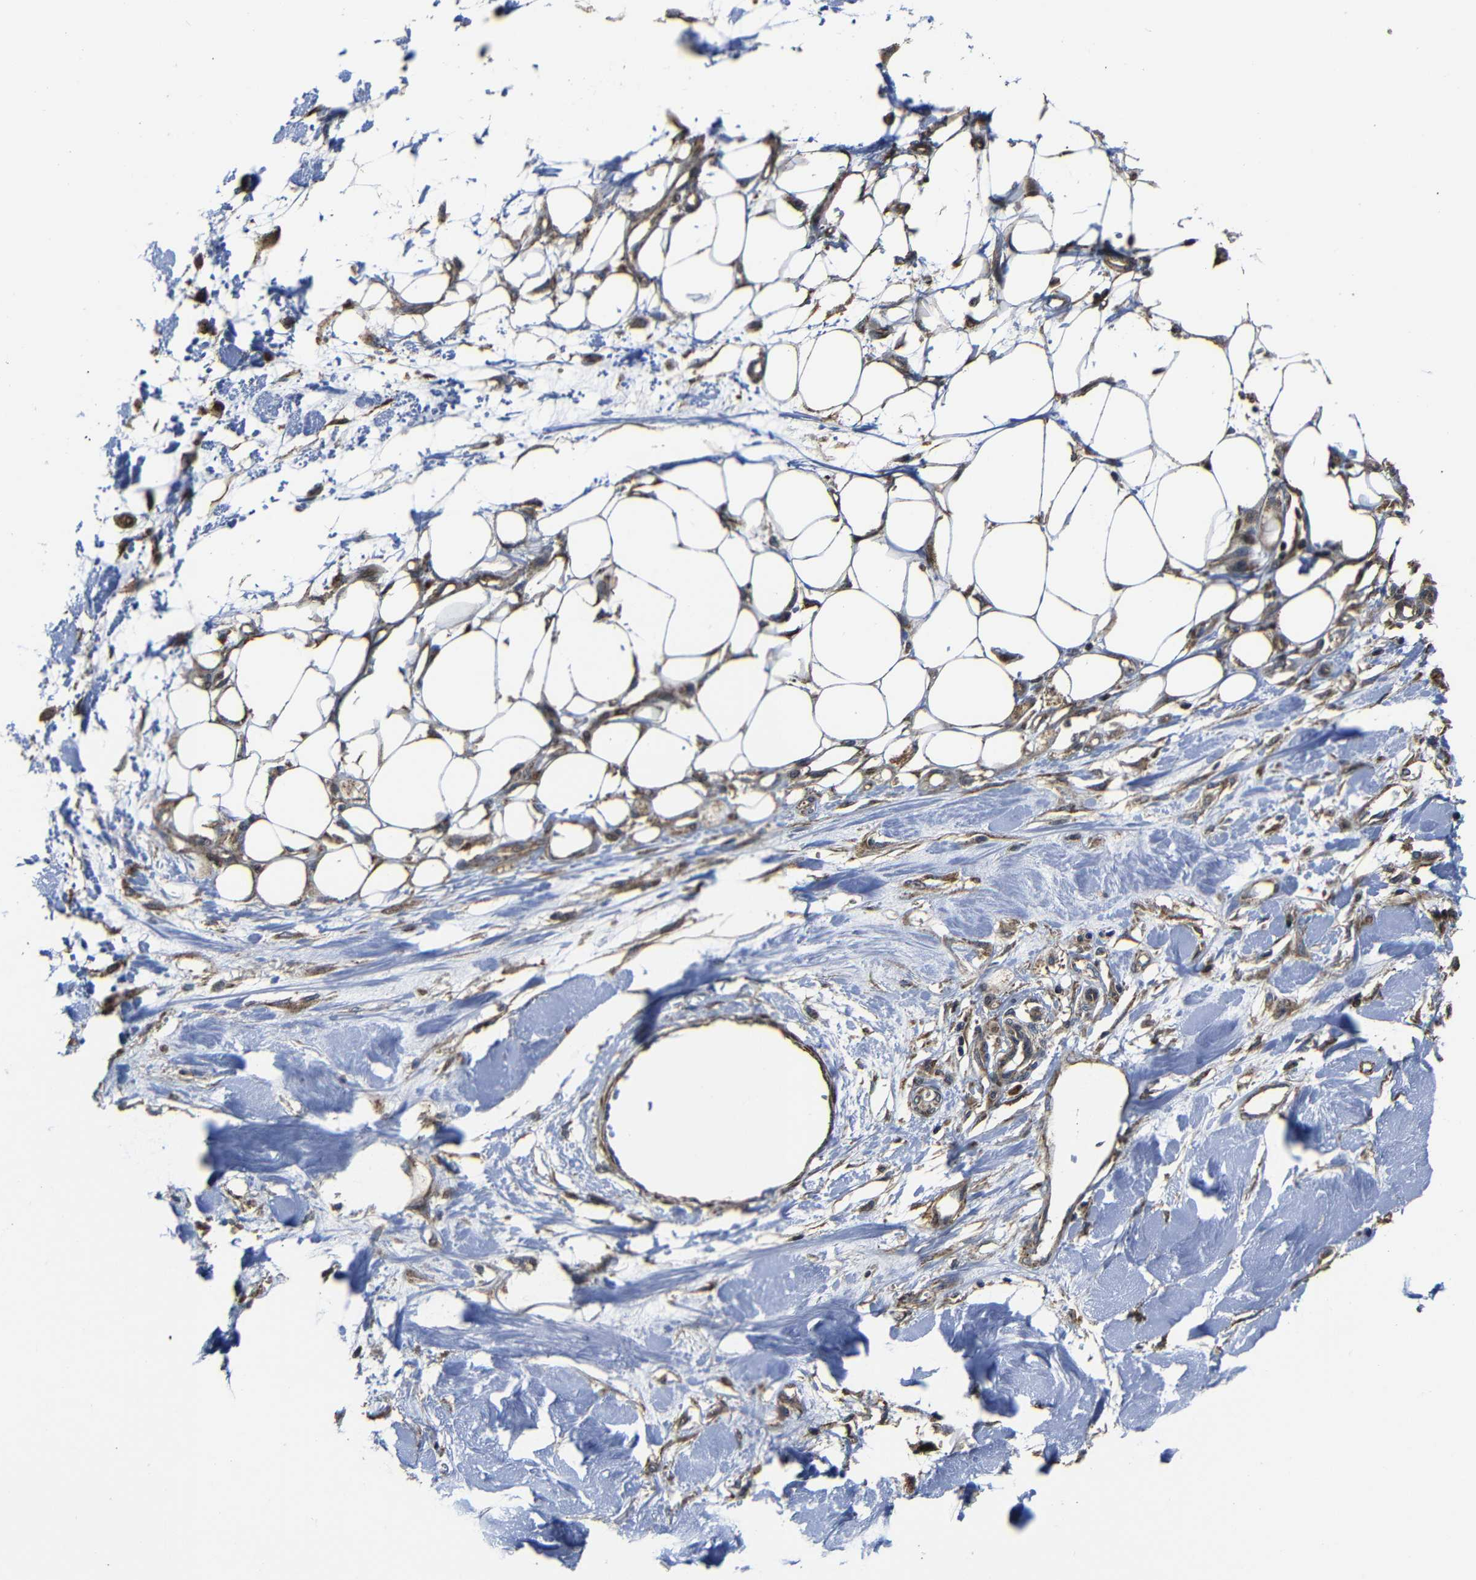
{"staining": {"intensity": "weak", "quantity": "25%-75%", "location": "cytoplasmic/membranous"}, "tissue": "adipose tissue", "cell_type": "Adipocytes", "image_type": "normal", "snomed": [{"axis": "morphology", "description": "Normal tissue, NOS"}, {"axis": "morphology", "description": "Squamous cell carcinoma, NOS"}, {"axis": "topography", "description": "Skin"}, {"axis": "topography", "description": "Peripheral nerve tissue"}], "caption": "Adipocytes demonstrate low levels of weak cytoplasmic/membranous expression in approximately 25%-75% of cells in benign human adipose tissue.", "gene": "SNN", "patient": {"sex": "male", "age": 83}}